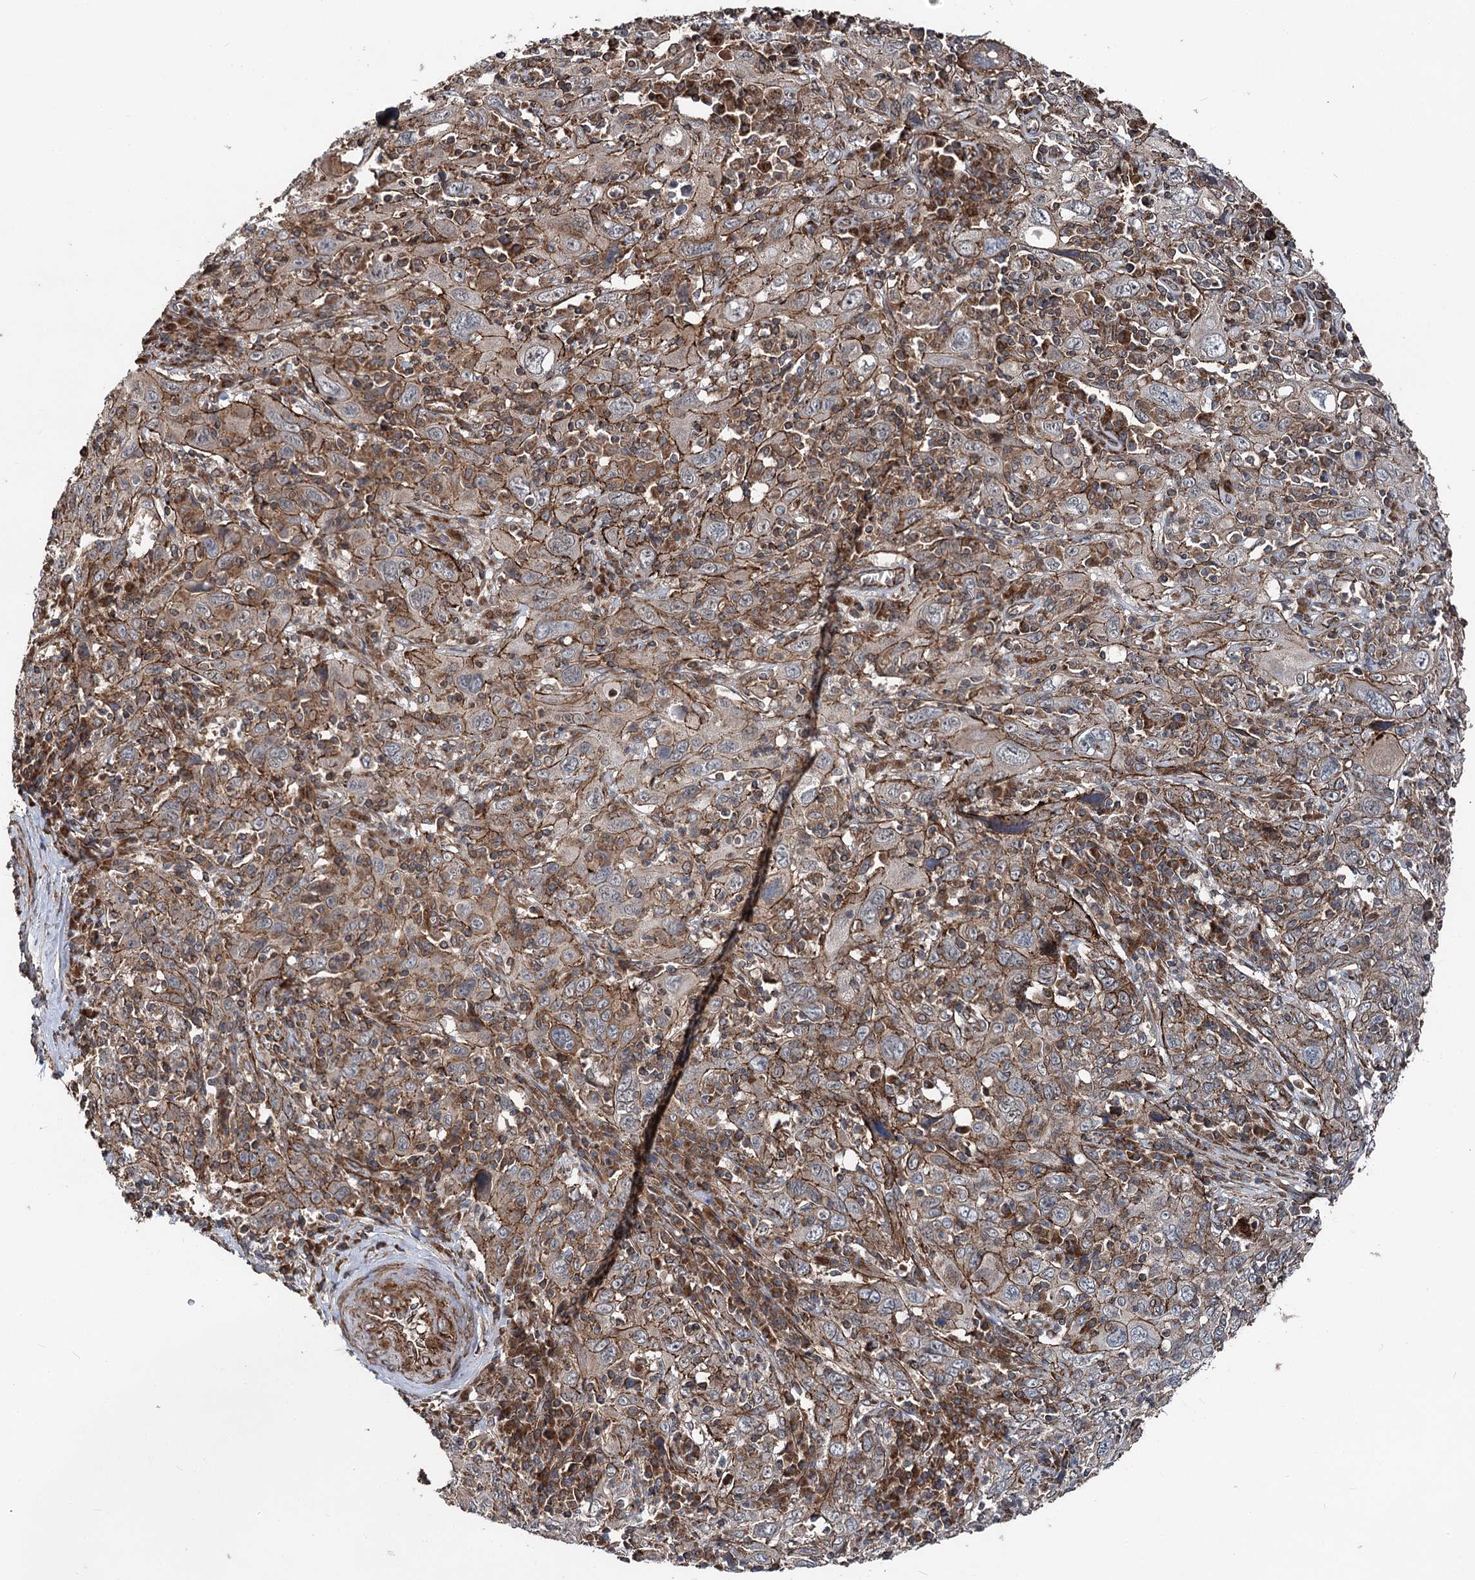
{"staining": {"intensity": "moderate", "quantity": ">75%", "location": "cytoplasmic/membranous"}, "tissue": "cervical cancer", "cell_type": "Tumor cells", "image_type": "cancer", "snomed": [{"axis": "morphology", "description": "Squamous cell carcinoma, NOS"}, {"axis": "topography", "description": "Cervix"}], "caption": "This histopathology image demonstrates squamous cell carcinoma (cervical) stained with IHC to label a protein in brown. The cytoplasmic/membranous of tumor cells show moderate positivity for the protein. Nuclei are counter-stained blue.", "gene": "ITFG2", "patient": {"sex": "female", "age": 46}}